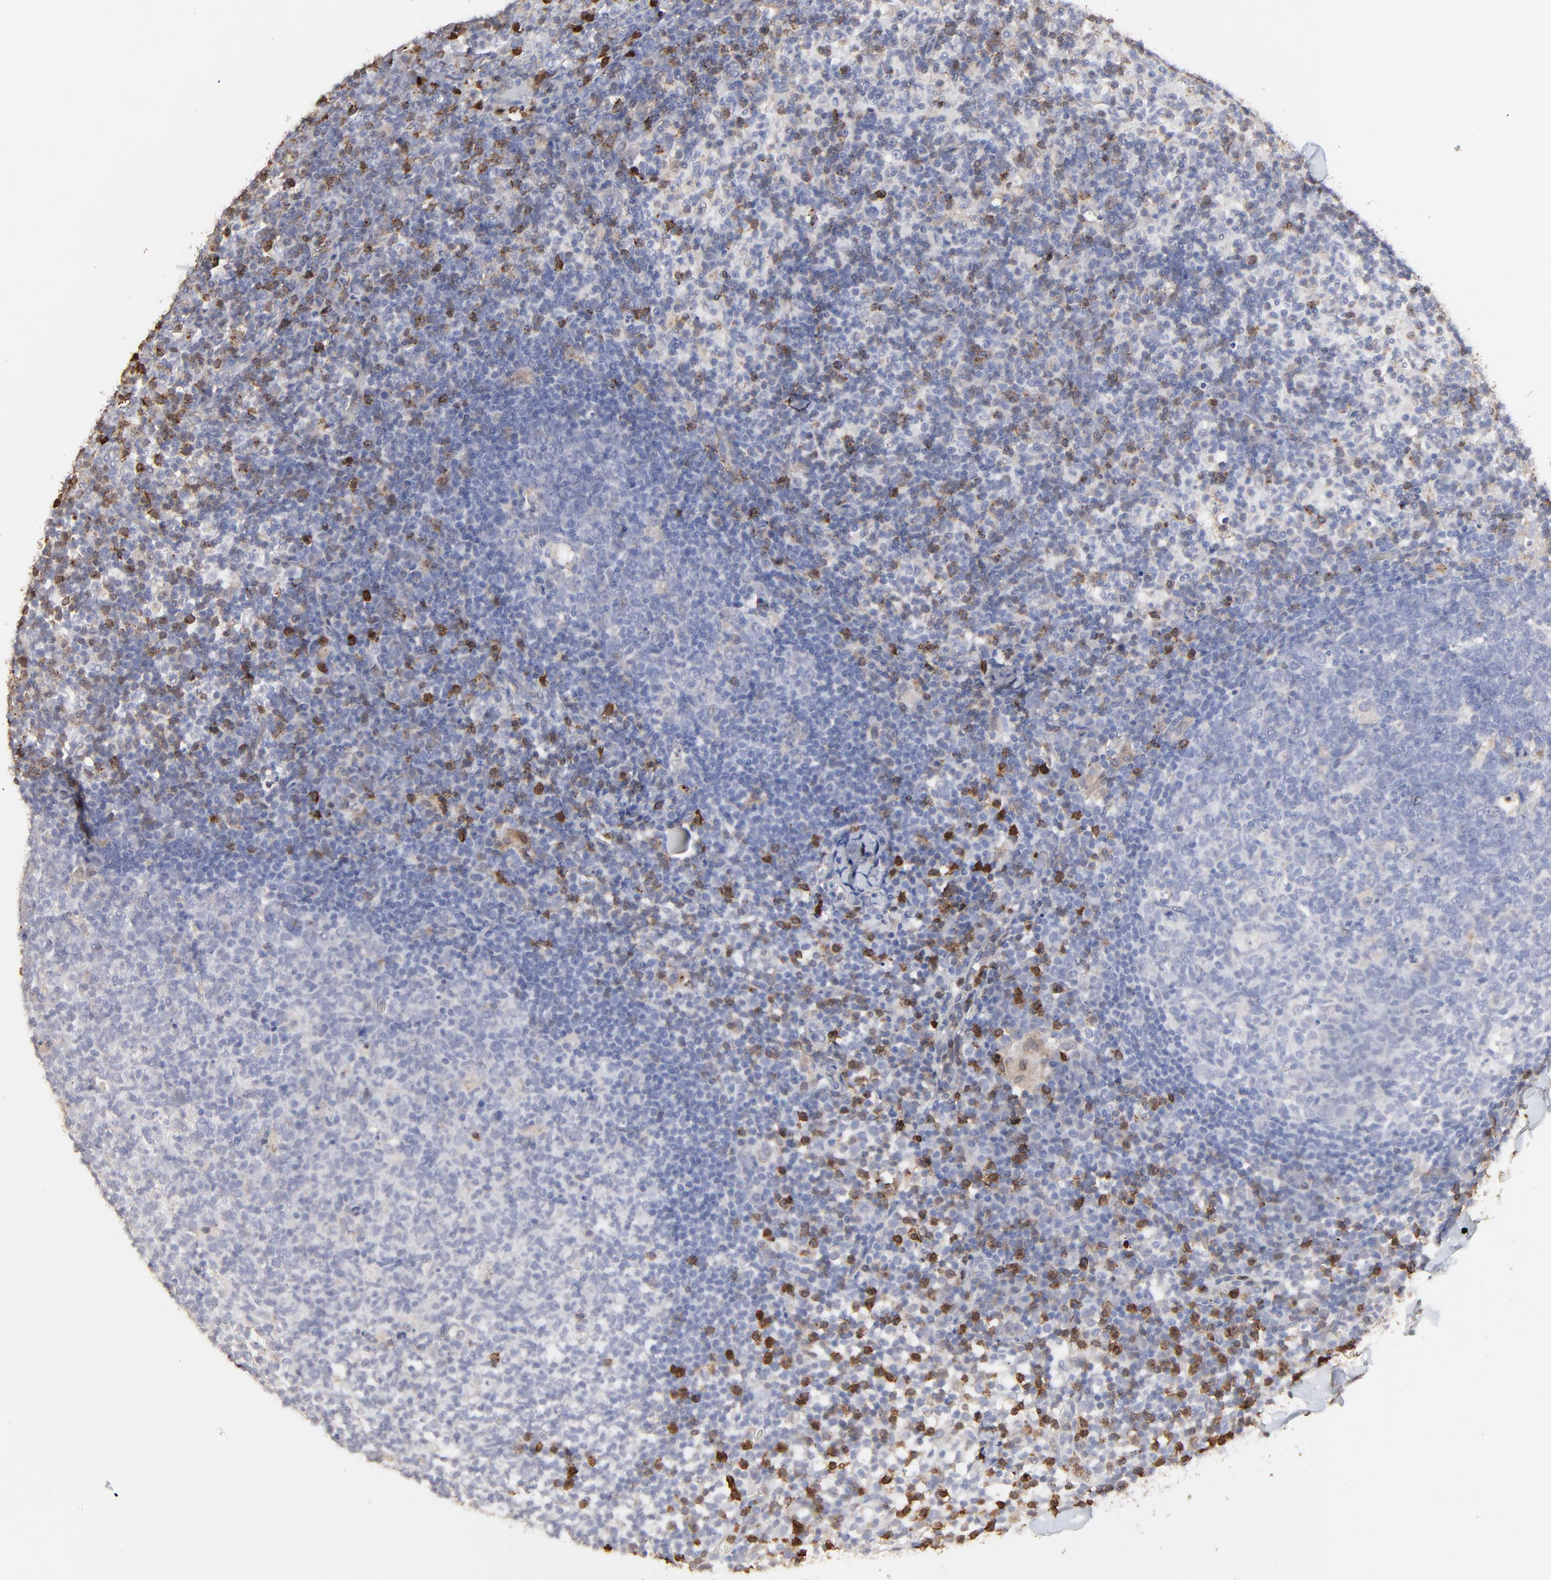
{"staining": {"intensity": "negative", "quantity": "none", "location": "none"}, "tissue": "lymph node", "cell_type": "Germinal center cells", "image_type": "normal", "snomed": [{"axis": "morphology", "description": "Normal tissue, NOS"}, {"axis": "morphology", "description": "Inflammation, NOS"}, {"axis": "topography", "description": "Lymph node"}], "caption": "High magnification brightfield microscopy of unremarkable lymph node stained with DAB (brown) and counterstained with hematoxylin (blue): germinal center cells show no significant expression.", "gene": "SLC6A14", "patient": {"sex": "male", "age": 55}}